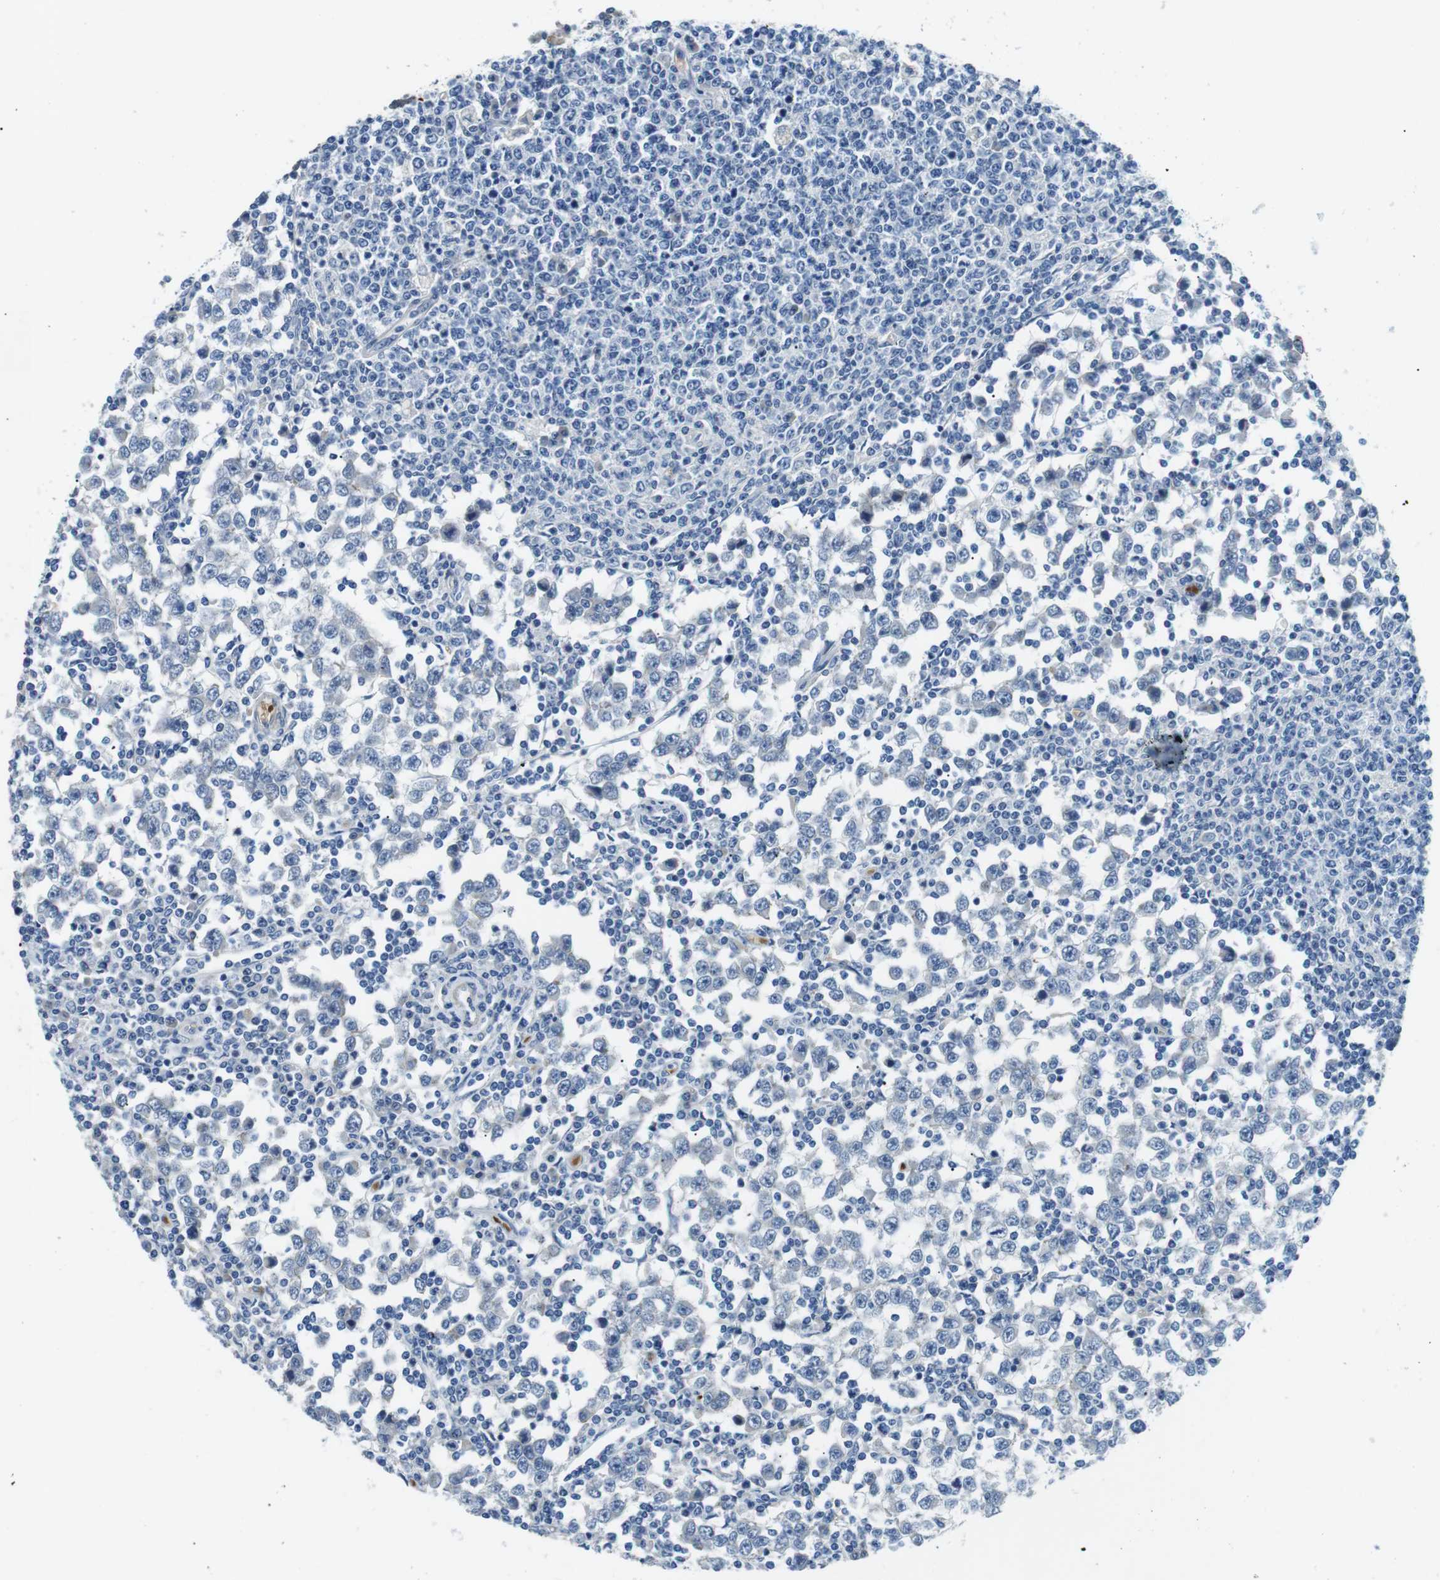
{"staining": {"intensity": "negative", "quantity": "none", "location": "none"}, "tissue": "testis cancer", "cell_type": "Tumor cells", "image_type": "cancer", "snomed": [{"axis": "morphology", "description": "Seminoma, NOS"}, {"axis": "topography", "description": "Testis"}], "caption": "Testis cancer (seminoma) was stained to show a protein in brown. There is no significant staining in tumor cells. (DAB (3,3'-diaminobenzidine) immunohistochemistry (IHC), high magnification).", "gene": "WSCD1", "patient": {"sex": "male", "age": 65}}